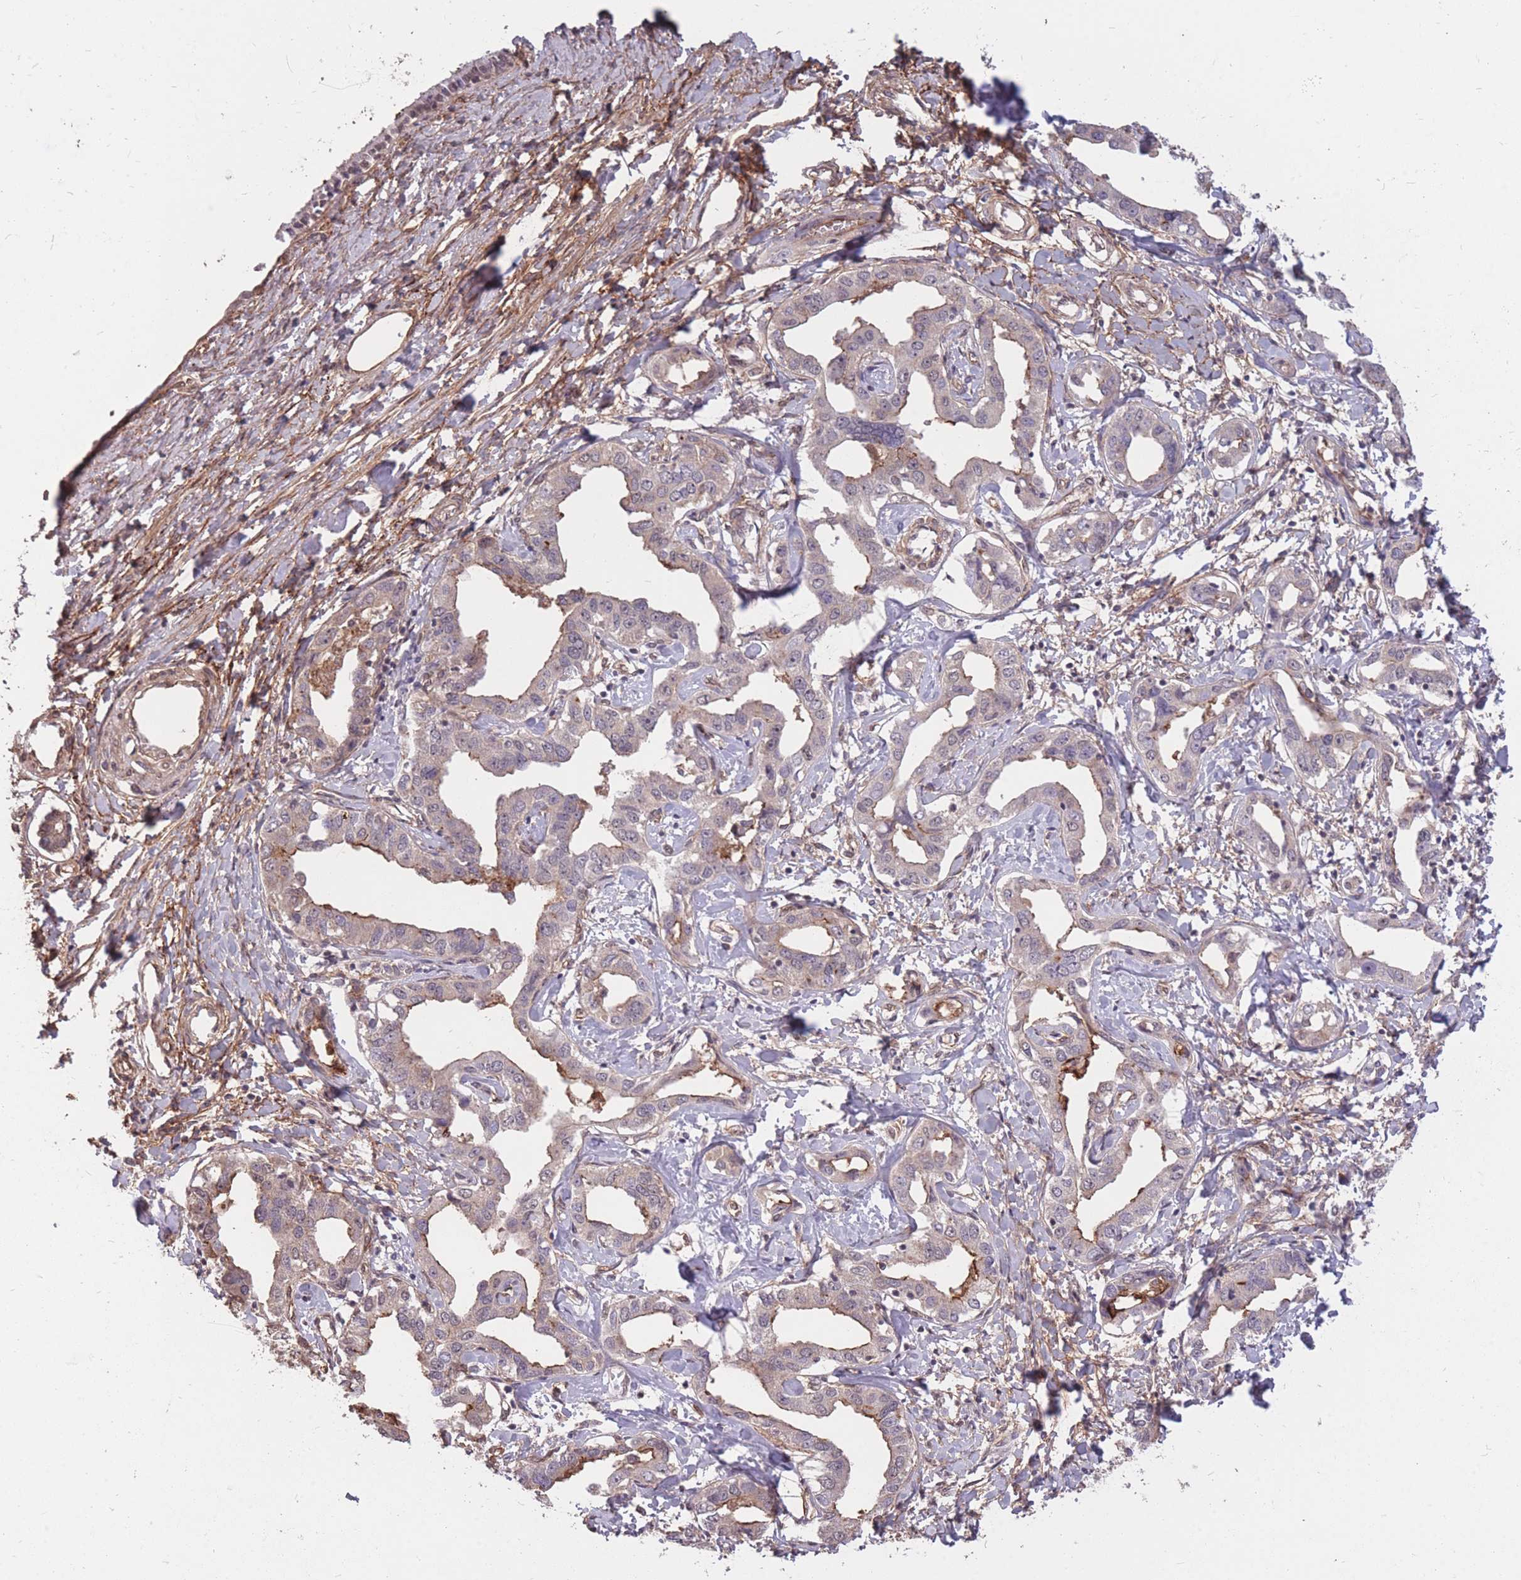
{"staining": {"intensity": "weak", "quantity": "<25%", "location": "cytoplasmic/membranous,nuclear"}, "tissue": "liver cancer", "cell_type": "Tumor cells", "image_type": "cancer", "snomed": [{"axis": "morphology", "description": "Cholangiocarcinoma"}, {"axis": "topography", "description": "Liver"}], "caption": "There is no significant positivity in tumor cells of liver cancer (cholangiocarcinoma).", "gene": "DYNC1LI2", "patient": {"sex": "male", "age": 59}}